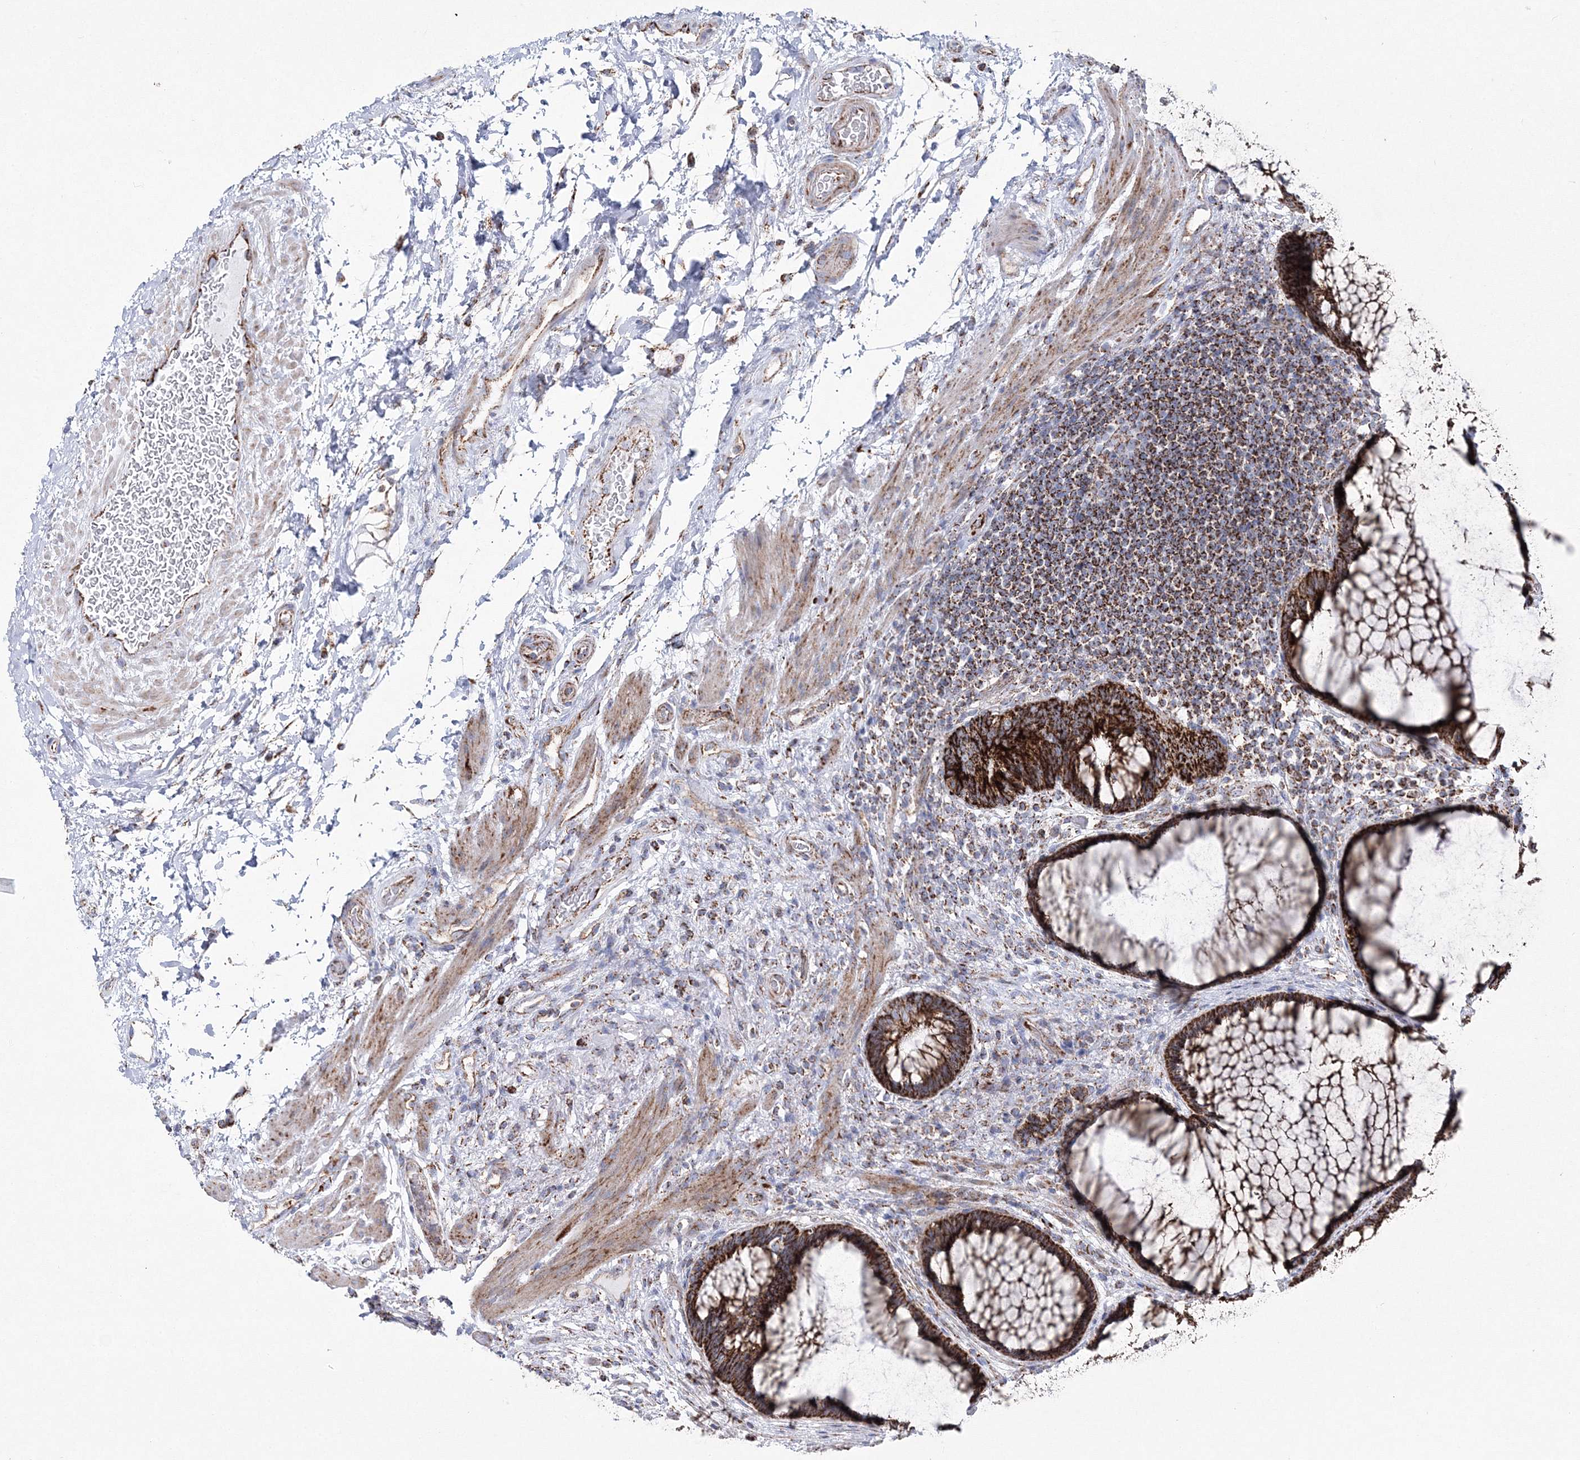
{"staining": {"intensity": "strong", "quantity": ">75%", "location": "cytoplasmic/membranous"}, "tissue": "rectum", "cell_type": "Glandular cells", "image_type": "normal", "snomed": [{"axis": "morphology", "description": "Normal tissue, NOS"}, {"axis": "topography", "description": "Rectum"}], "caption": "IHC photomicrograph of unremarkable rectum: human rectum stained using IHC shows high levels of strong protein expression localized specifically in the cytoplasmic/membranous of glandular cells, appearing as a cytoplasmic/membranous brown color.", "gene": "HIBCH", "patient": {"sex": "male", "age": 51}}